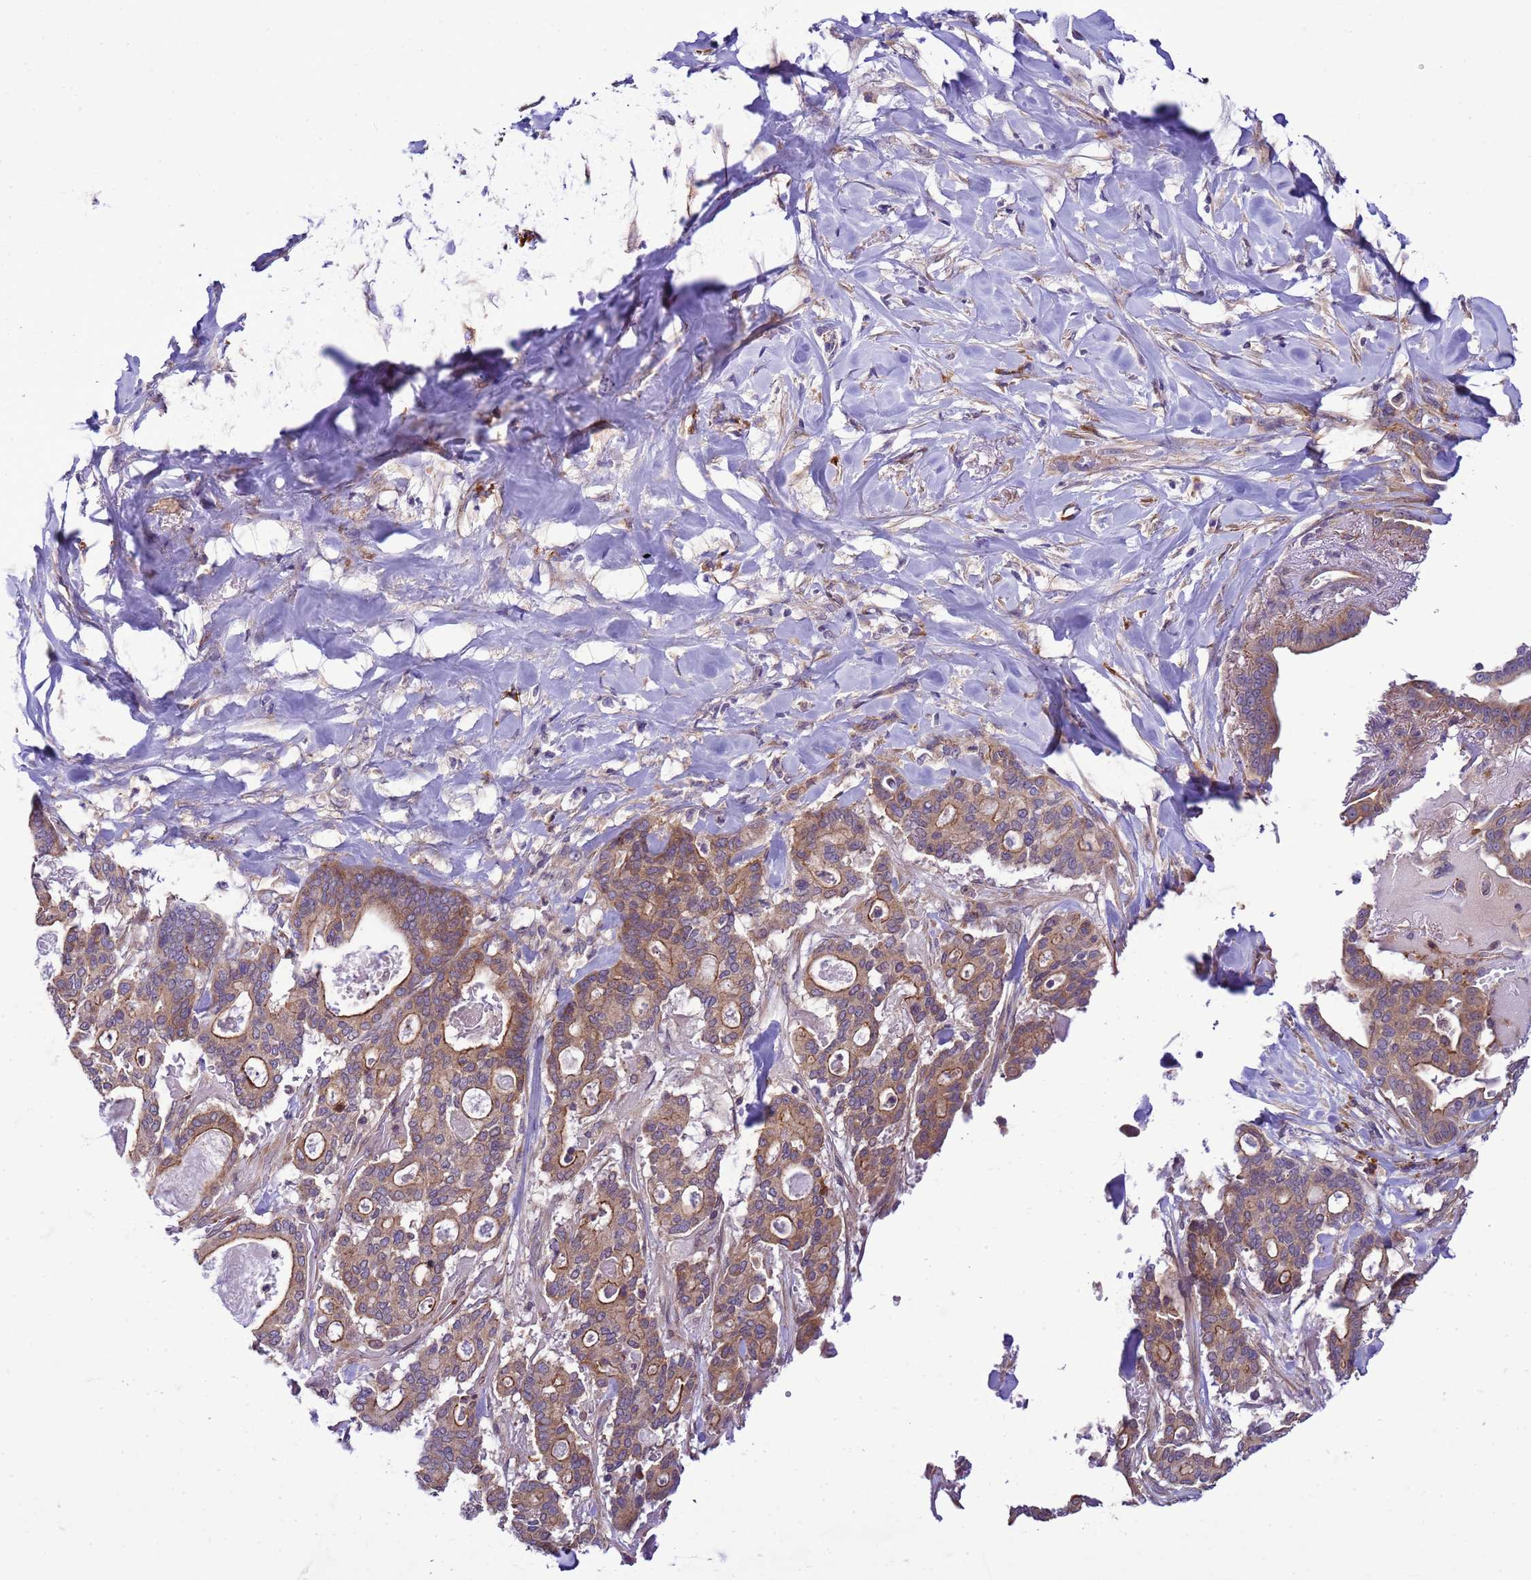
{"staining": {"intensity": "moderate", "quantity": ">75%", "location": "cytoplasmic/membranous"}, "tissue": "pancreatic cancer", "cell_type": "Tumor cells", "image_type": "cancer", "snomed": [{"axis": "morphology", "description": "Adenocarcinoma, NOS"}, {"axis": "topography", "description": "Pancreas"}], "caption": "Moderate cytoplasmic/membranous protein expression is appreciated in about >75% of tumor cells in pancreatic cancer (adenocarcinoma). (Stains: DAB in brown, nuclei in blue, Microscopy: brightfield microscopy at high magnification).", "gene": "GEN1", "patient": {"sex": "male", "age": 63}}